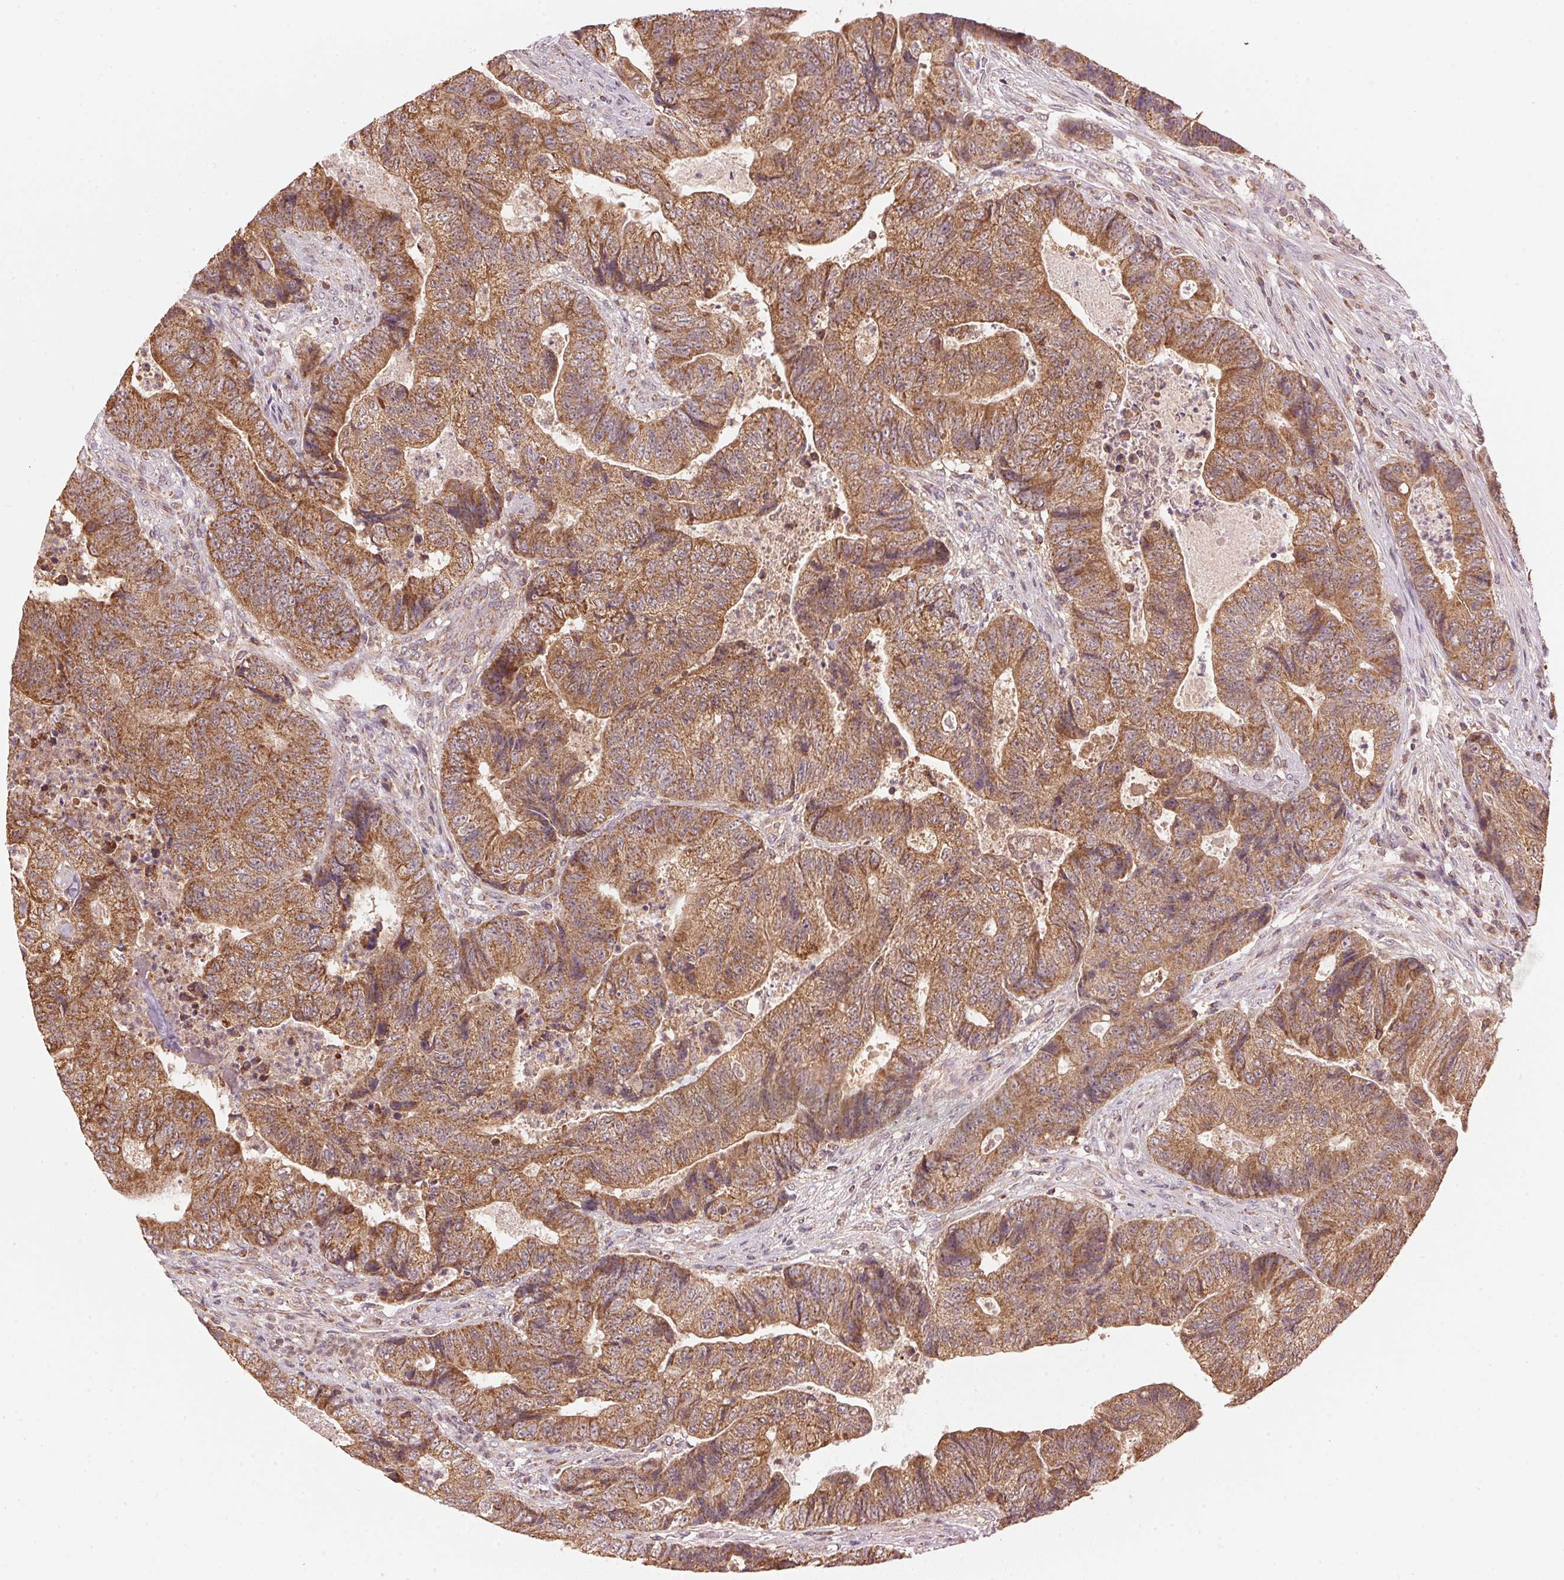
{"staining": {"intensity": "moderate", "quantity": ">75%", "location": "cytoplasmic/membranous"}, "tissue": "colorectal cancer", "cell_type": "Tumor cells", "image_type": "cancer", "snomed": [{"axis": "morphology", "description": "Normal tissue, NOS"}, {"axis": "morphology", "description": "Adenocarcinoma, NOS"}, {"axis": "topography", "description": "Colon"}], "caption": "Human colorectal adenocarcinoma stained for a protein (brown) exhibits moderate cytoplasmic/membranous positive expression in about >75% of tumor cells.", "gene": "ARHGAP6", "patient": {"sex": "female", "age": 48}}